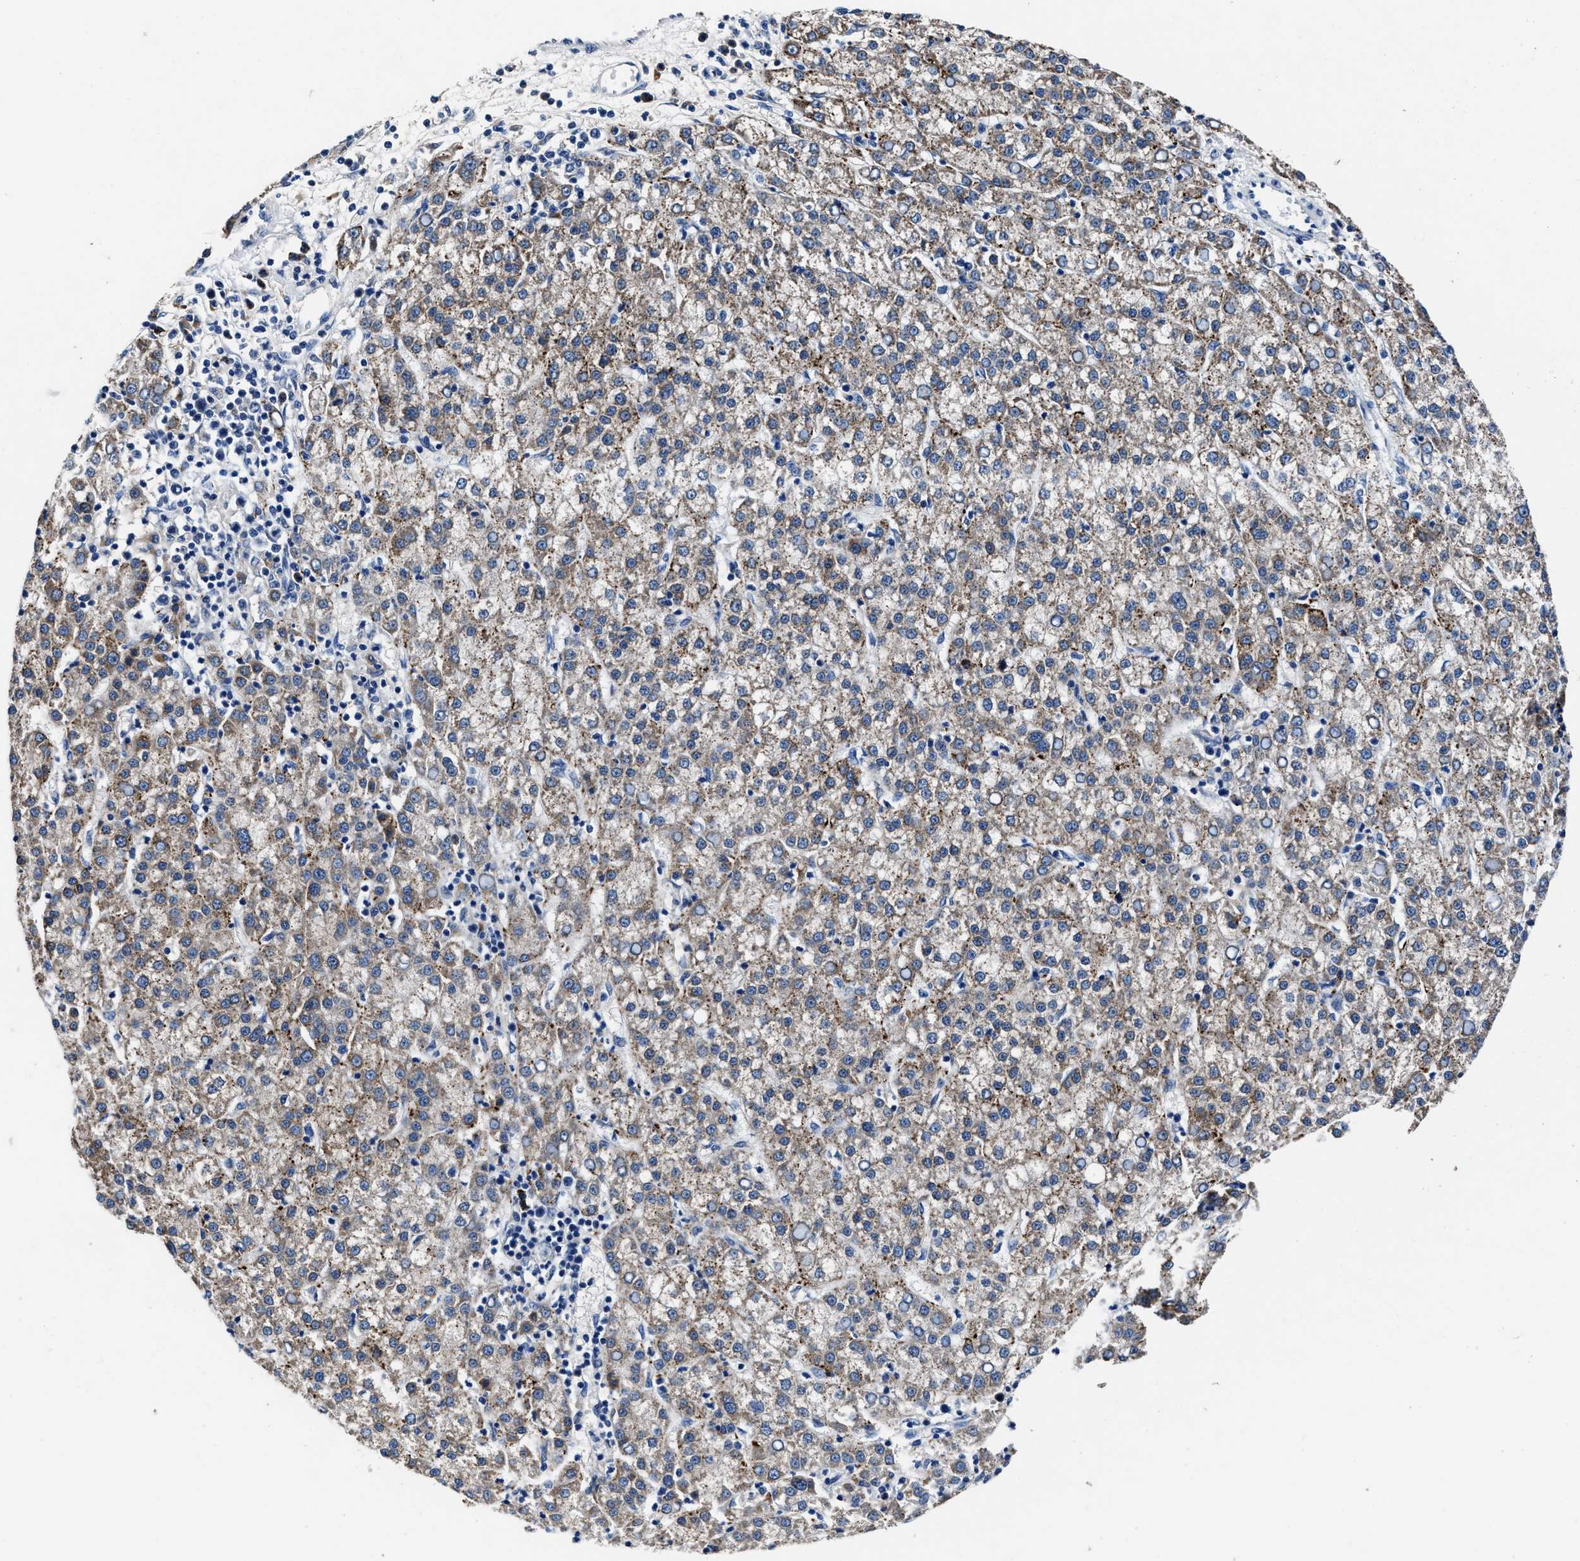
{"staining": {"intensity": "weak", "quantity": ">75%", "location": "cytoplasmic/membranous"}, "tissue": "liver cancer", "cell_type": "Tumor cells", "image_type": "cancer", "snomed": [{"axis": "morphology", "description": "Carcinoma, Hepatocellular, NOS"}, {"axis": "topography", "description": "Liver"}], "caption": "Immunohistochemical staining of liver hepatocellular carcinoma displays low levels of weak cytoplasmic/membranous positivity in about >75% of tumor cells.", "gene": "UBR4", "patient": {"sex": "female", "age": 58}}